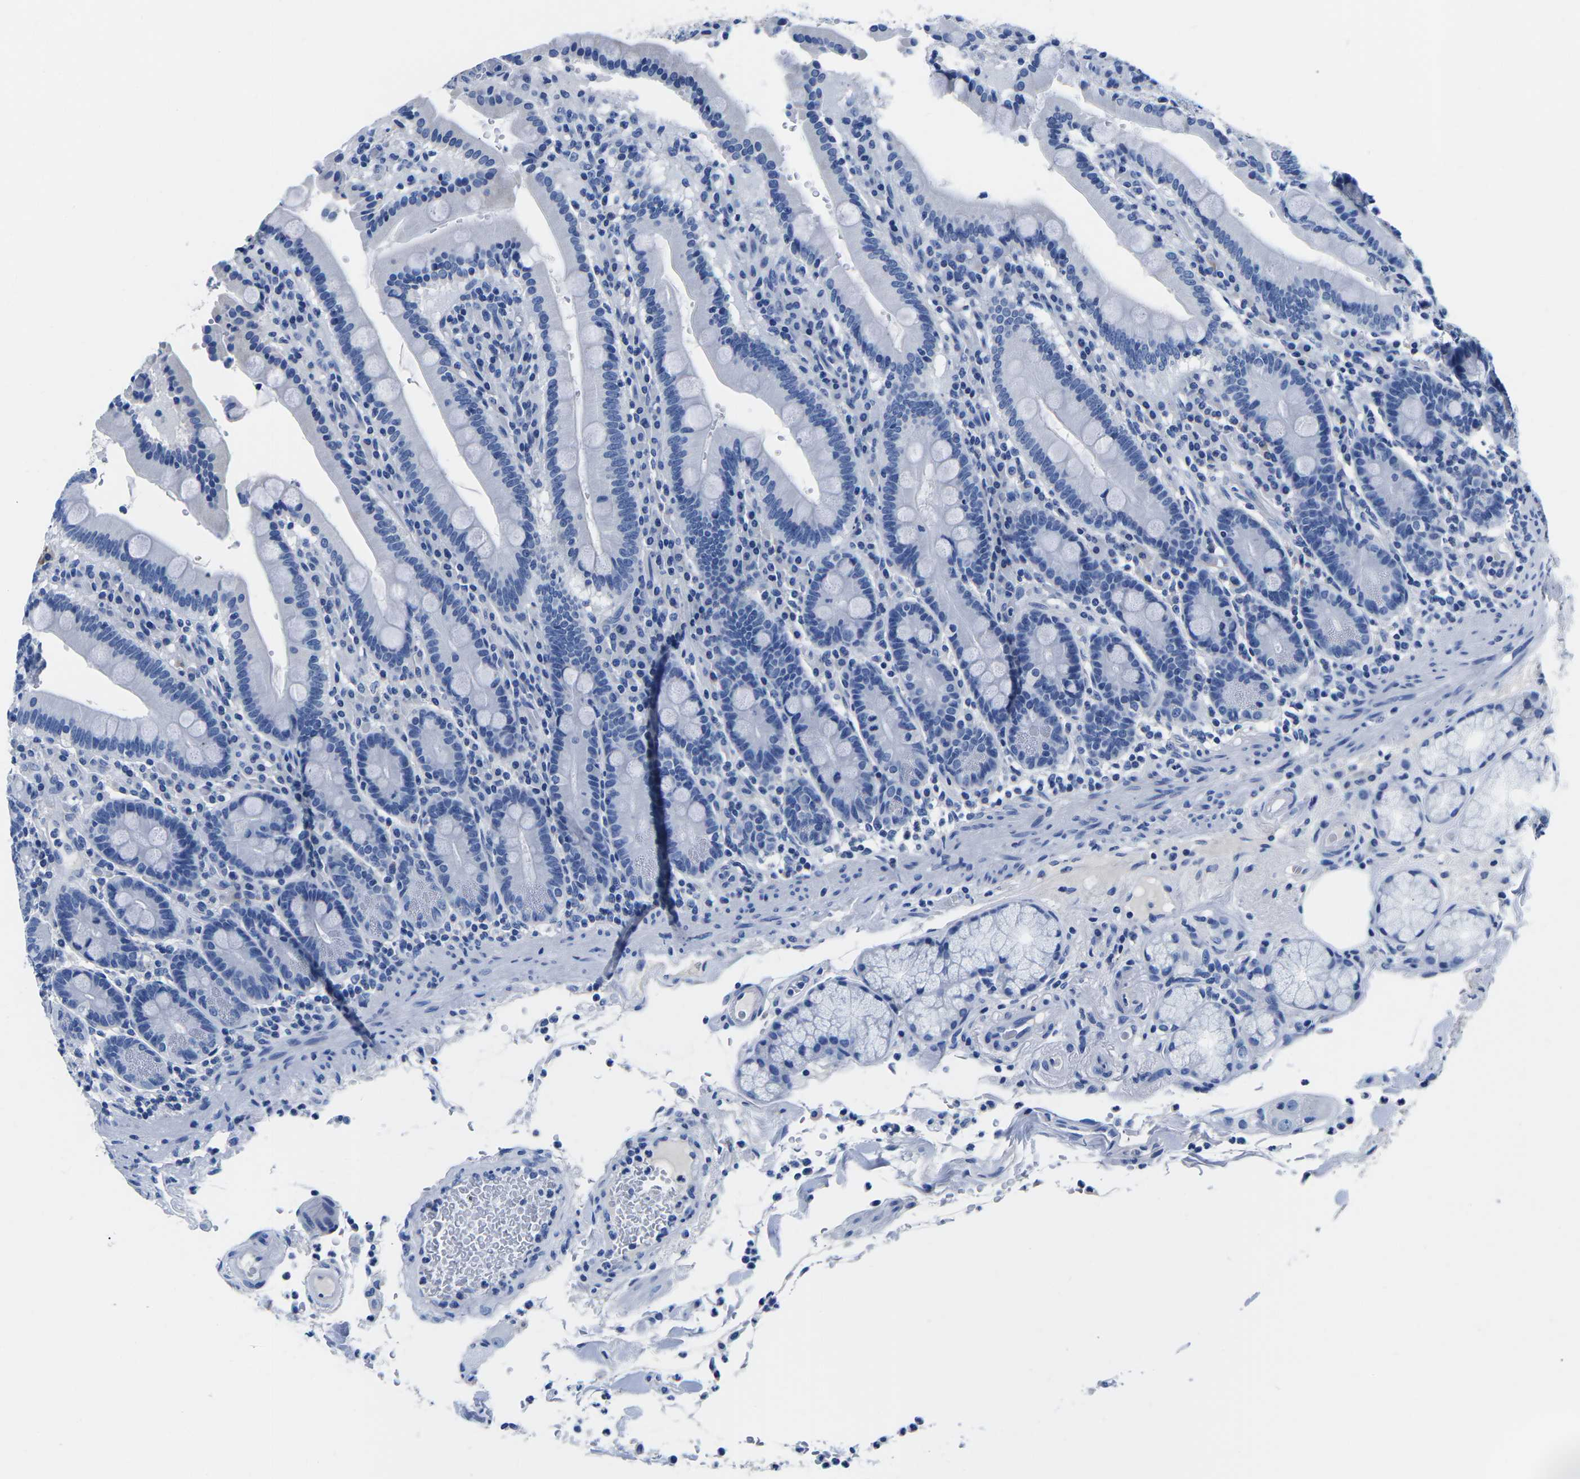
{"staining": {"intensity": "strong", "quantity": "<25%", "location": "cytoplasmic/membranous"}, "tissue": "duodenum", "cell_type": "Glandular cells", "image_type": "normal", "snomed": [{"axis": "morphology", "description": "Normal tissue, NOS"}, {"axis": "topography", "description": "Small intestine, NOS"}], "caption": "Glandular cells reveal strong cytoplasmic/membranous expression in approximately <25% of cells in unremarkable duodenum. The staining was performed using DAB to visualize the protein expression in brown, while the nuclei were stained in blue with hematoxylin (Magnification: 20x).", "gene": "CYP1A2", "patient": {"sex": "female", "age": 71}}